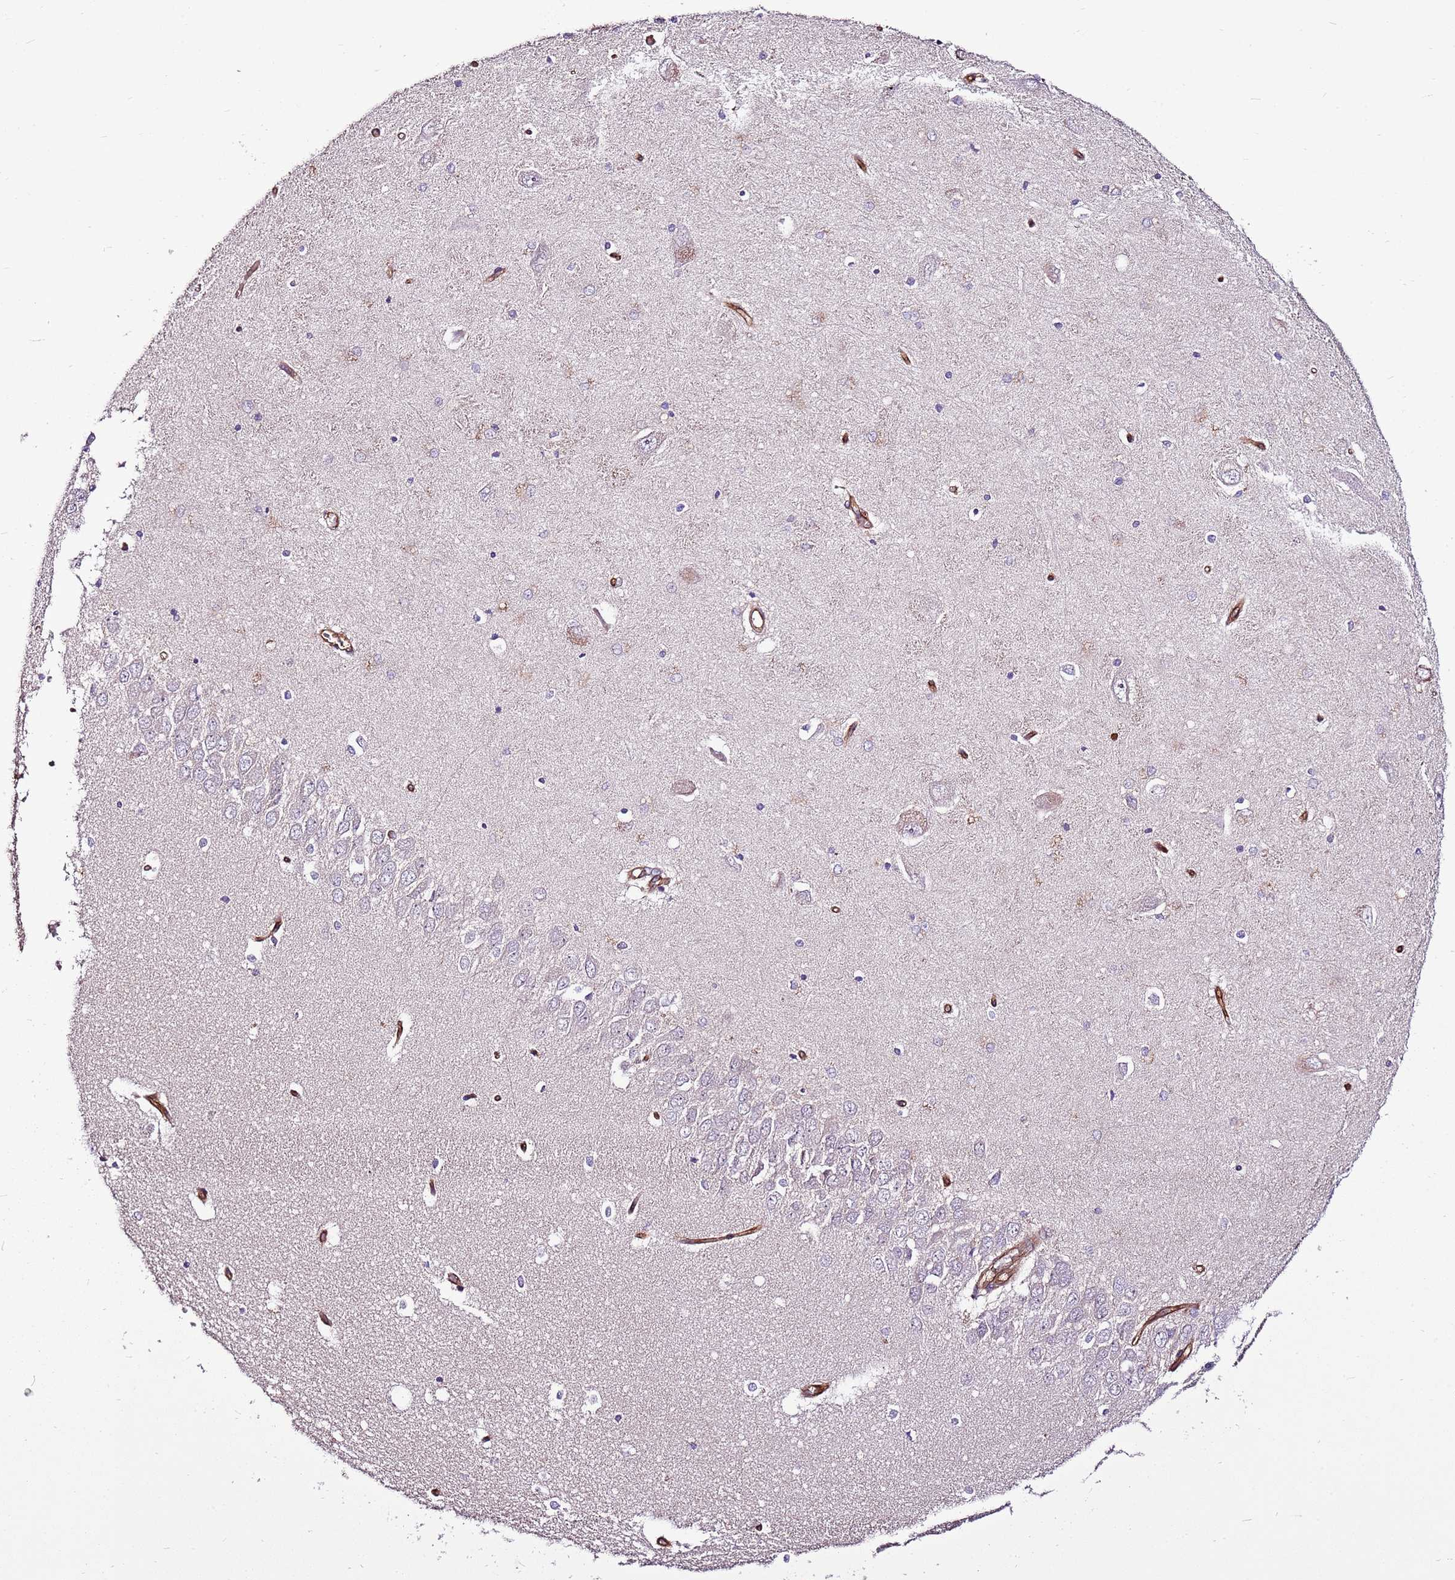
{"staining": {"intensity": "negative", "quantity": "none", "location": "none"}, "tissue": "hippocampus", "cell_type": "Glial cells", "image_type": "normal", "snomed": [{"axis": "morphology", "description": "Normal tissue, NOS"}, {"axis": "topography", "description": "Hippocampus"}], "caption": "Immunohistochemistry (IHC) micrograph of benign hippocampus: hippocampus stained with DAB reveals no significant protein staining in glial cells.", "gene": "ZNF827", "patient": {"sex": "male", "age": 45}}